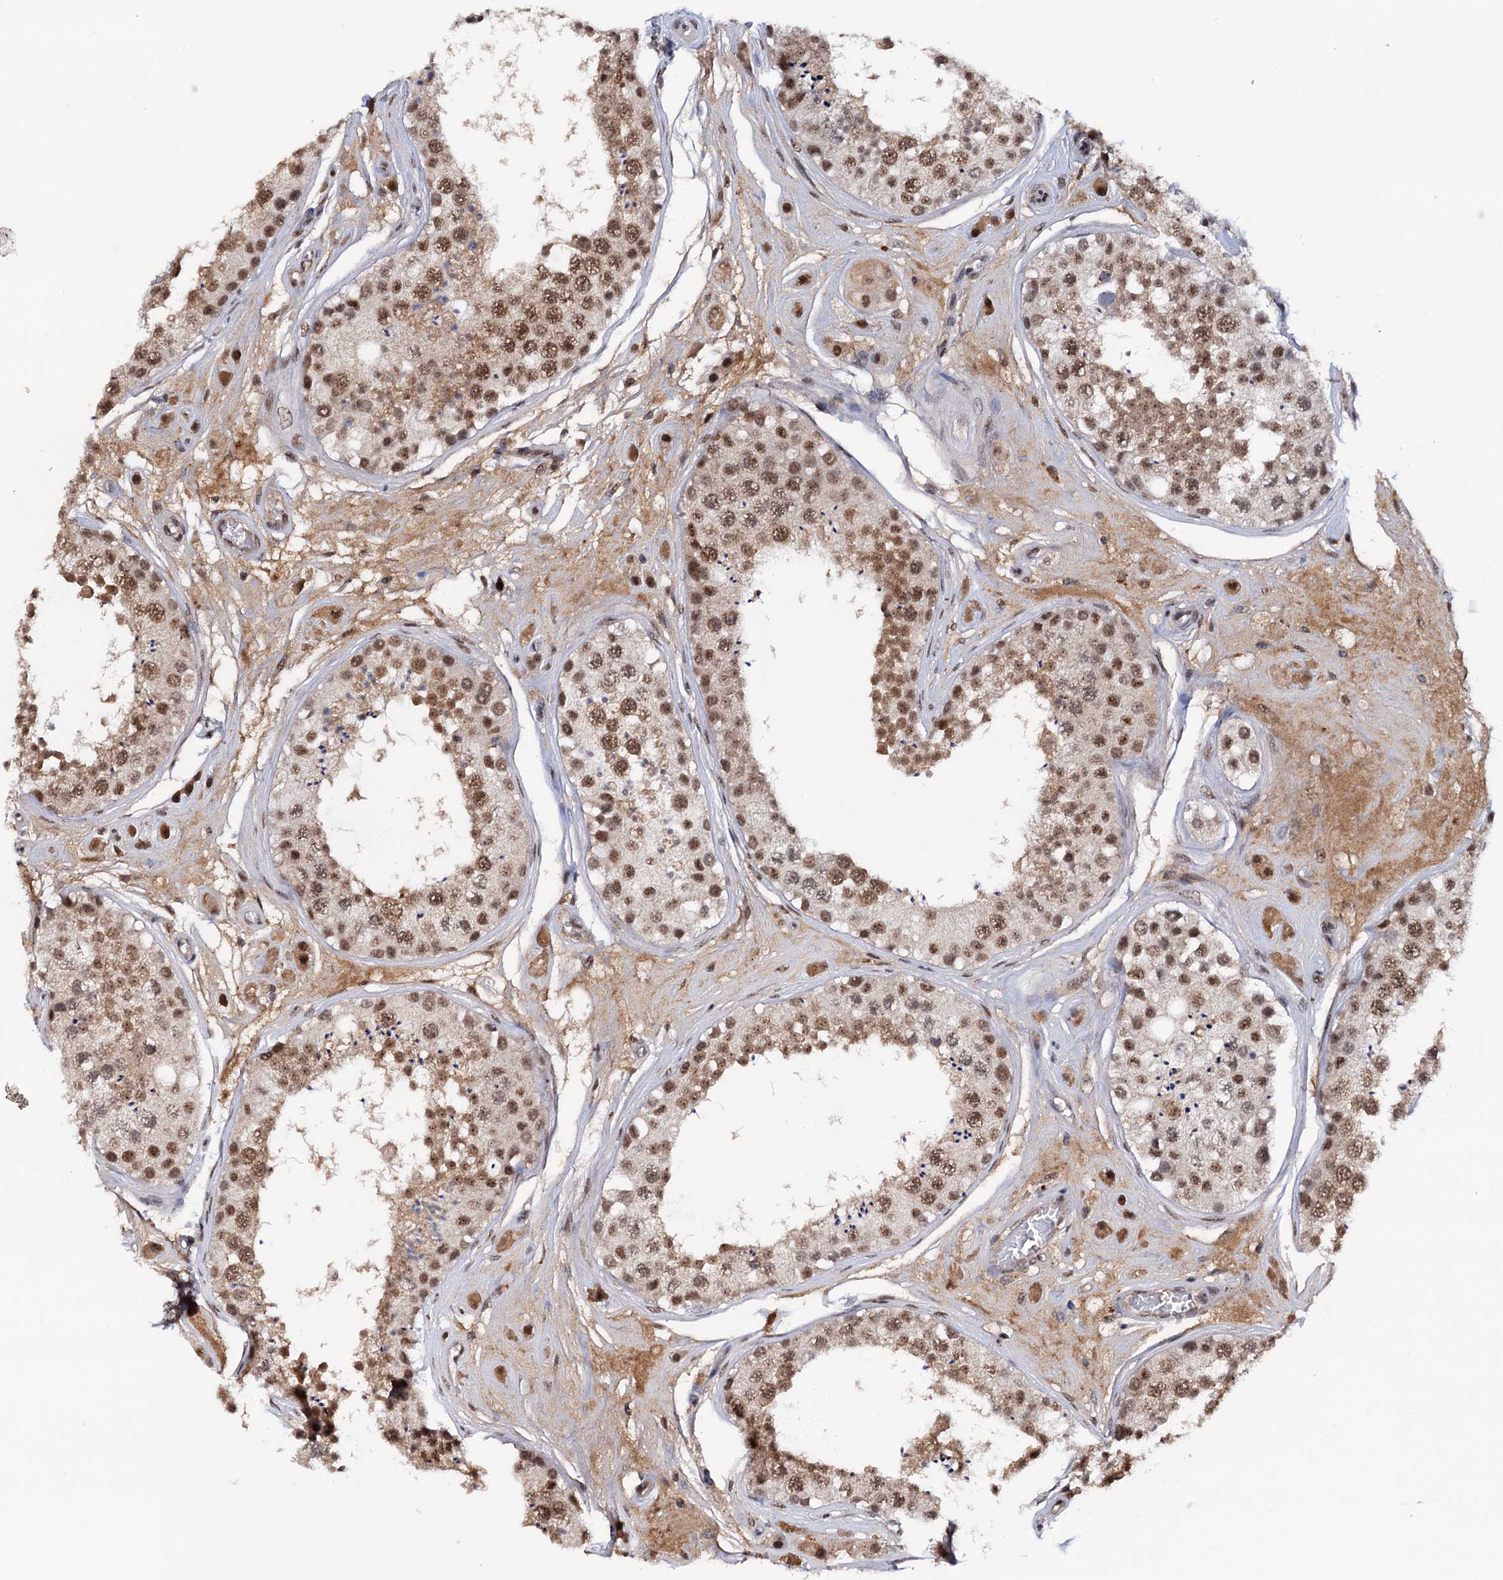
{"staining": {"intensity": "moderate", "quantity": ">75%", "location": "cytoplasmic/membranous,nuclear"}, "tissue": "testis", "cell_type": "Cells in seminiferous ducts", "image_type": "normal", "snomed": [{"axis": "morphology", "description": "Normal tissue, NOS"}, {"axis": "topography", "description": "Testis"}], "caption": "This photomicrograph reveals normal testis stained with immunohistochemistry (IHC) to label a protein in brown. The cytoplasmic/membranous,nuclear of cells in seminiferous ducts show moderate positivity for the protein. Nuclei are counter-stained blue.", "gene": "TBC1D12", "patient": {"sex": "male", "age": 25}}